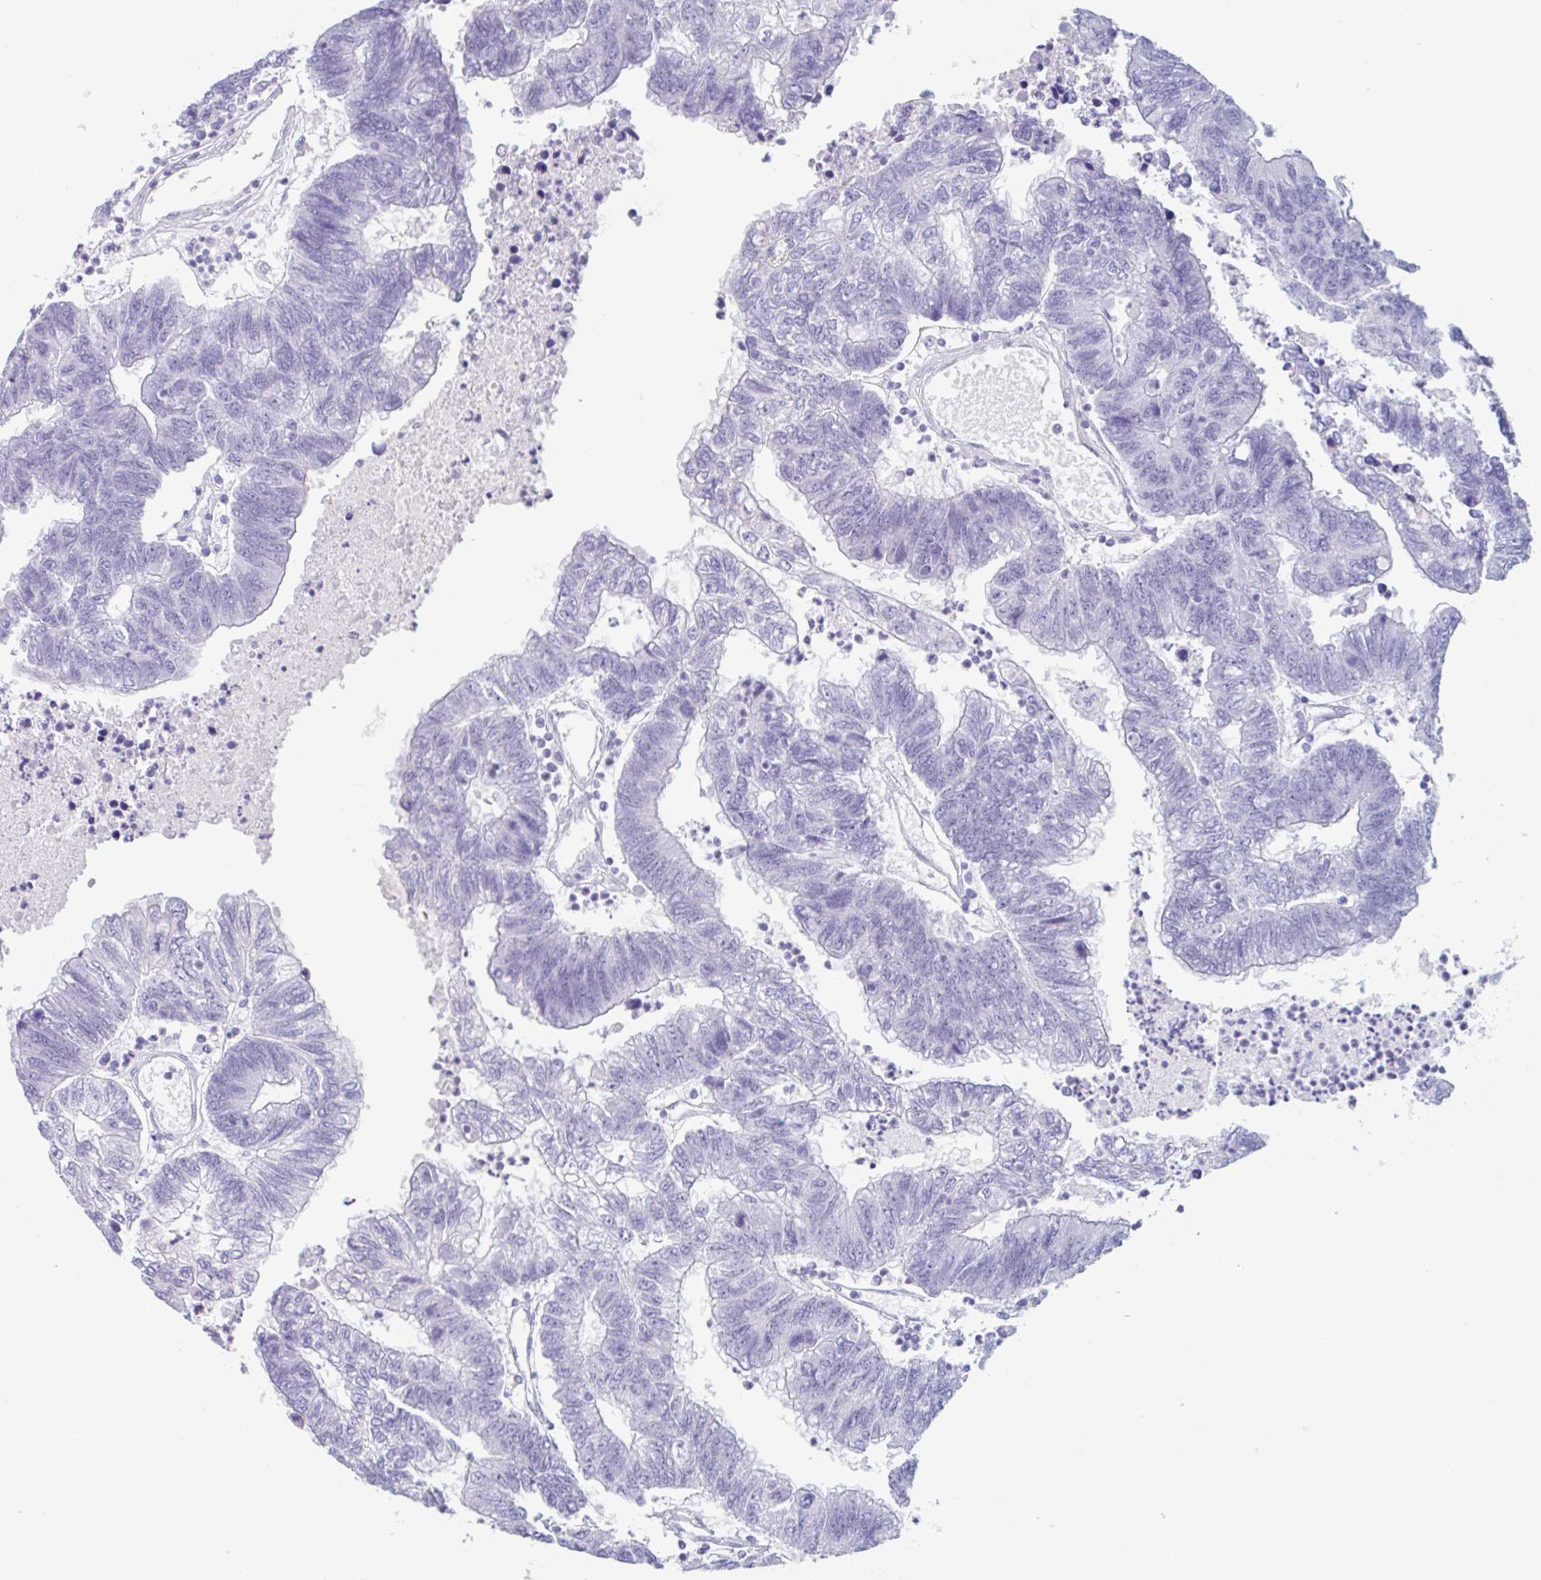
{"staining": {"intensity": "negative", "quantity": "none", "location": "none"}, "tissue": "colorectal cancer", "cell_type": "Tumor cells", "image_type": "cancer", "snomed": [{"axis": "morphology", "description": "Adenocarcinoma, NOS"}, {"axis": "topography", "description": "Colon"}], "caption": "DAB immunohistochemical staining of human colorectal cancer shows no significant expression in tumor cells. (DAB (3,3'-diaminobenzidine) immunohistochemistry (IHC) visualized using brightfield microscopy, high magnification).", "gene": "EMC4", "patient": {"sex": "female", "age": 48}}